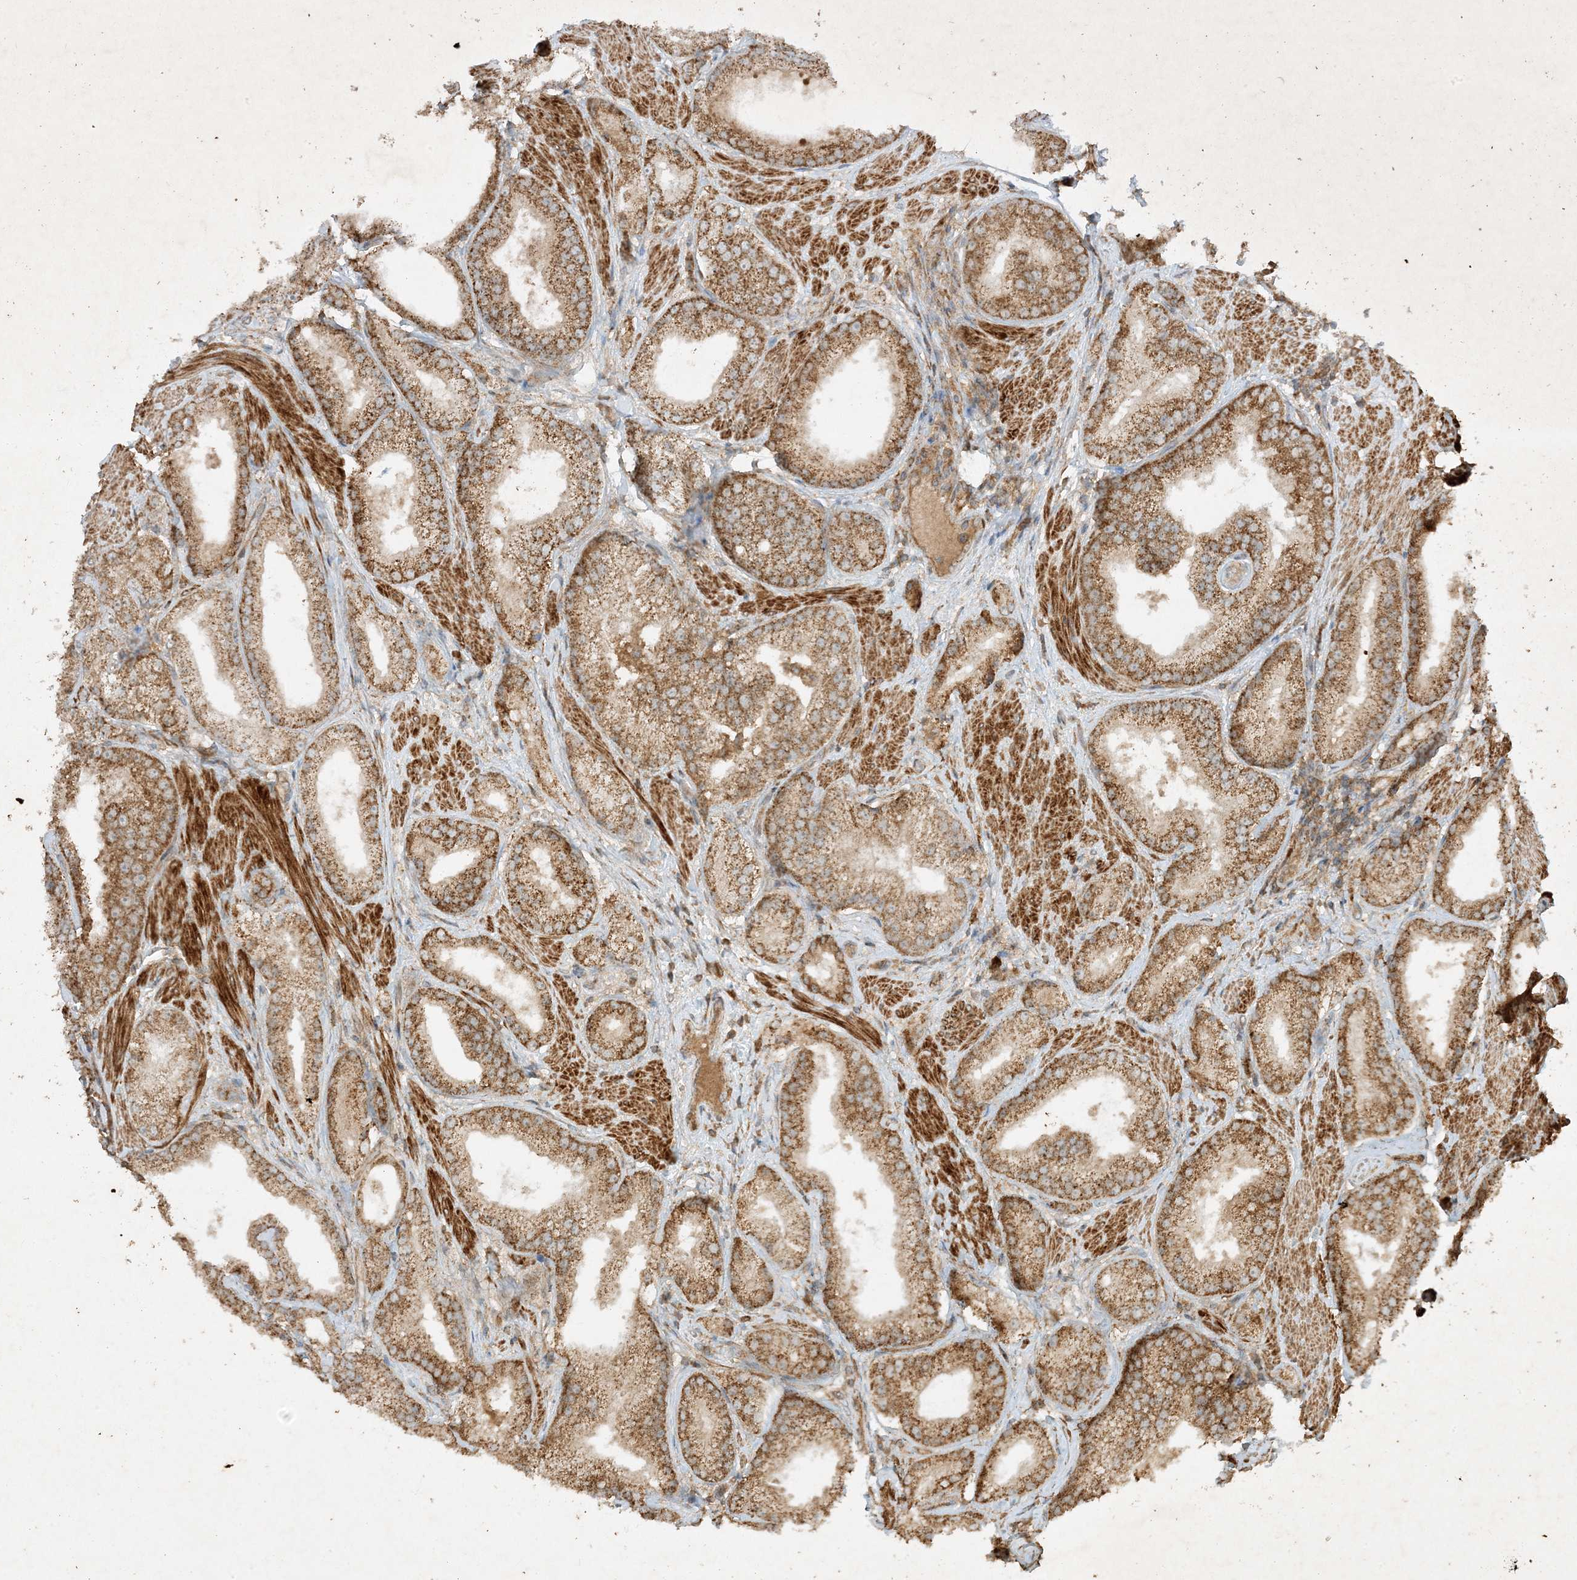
{"staining": {"intensity": "moderate", "quantity": ">75%", "location": "cytoplasmic/membranous"}, "tissue": "prostate cancer", "cell_type": "Tumor cells", "image_type": "cancer", "snomed": [{"axis": "morphology", "description": "Adenocarcinoma, Low grade"}, {"axis": "topography", "description": "Prostate"}], "caption": "Prostate cancer (low-grade adenocarcinoma) stained with a brown dye demonstrates moderate cytoplasmic/membranous positive expression in approximately >75% of tumor cells.", "gene": "XRN1", "patient": {"sex": "male", "age": 67}}